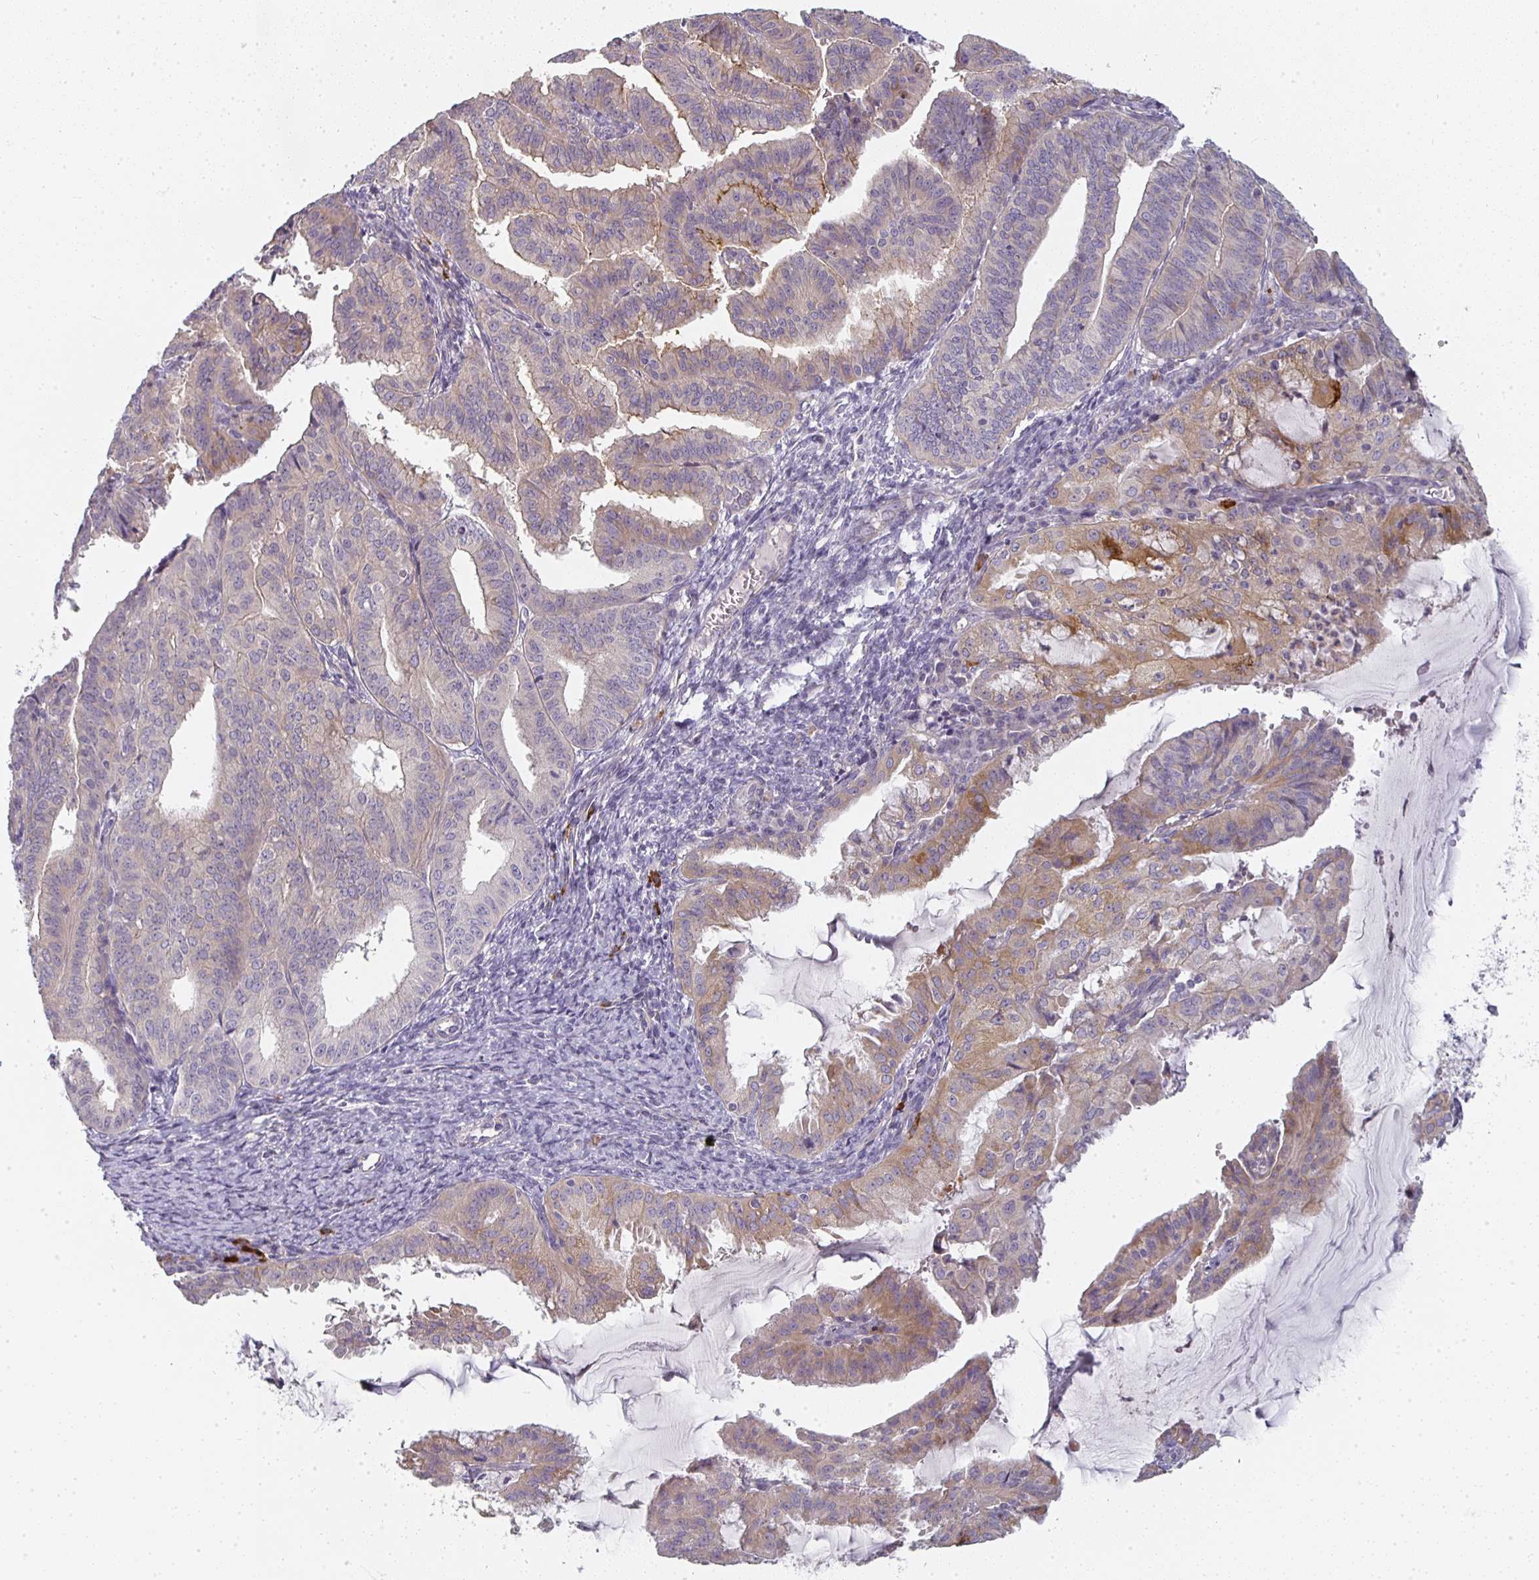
{"staining": {"intensity": "weak", "quantity": "25%-75%", "location": "cytoplasmic/membranous"}, "tissue": "endometrial cancer", "cell_type": "Tumor cells", "image_type": "cancer", "snomed": [{"axis": "morphology", "description": "Adenocarcinoma, NOS"}, {"axis": "topography", "description": "Endometrium"}], "caption": "Protein expression analysis of endometrial cancer exhibits weak cytoplasmic/membranous positivity in about 25%-75% of tumor cells. (DAB = brown stain, brightfield microscopy at high magnification).", "gene": "CTHRC1", "patient": {"sex": "female", "age": 70}}